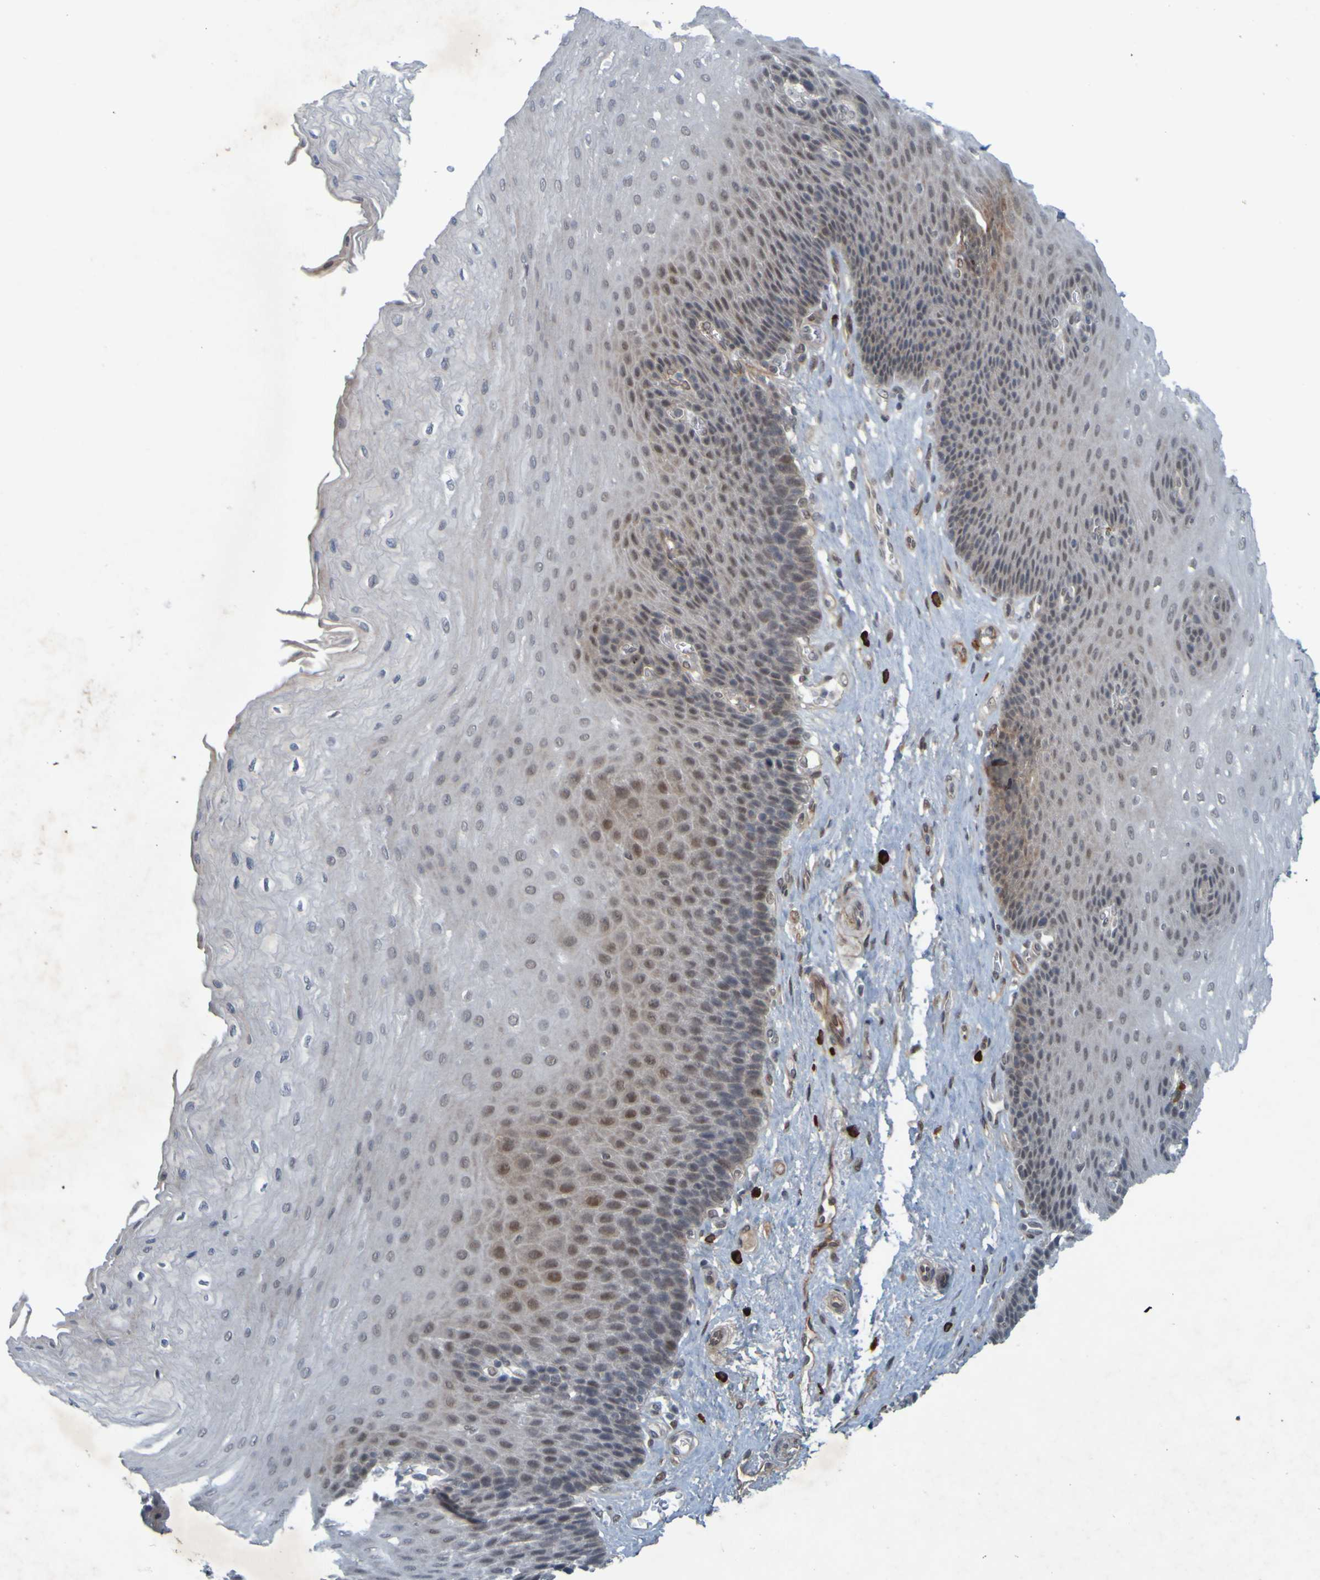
{"staining": {"intensity": "weak", "quantity": "25%-75%", "location": "cytoplasmic/membranous,nuclear"}, "tissue": "esophagus", "cell_type": "Squamous epithelial cells", "image_type": "normal", "snomed": [{"axis": "morphology", "description": "Normal tissue, NOS"}, {"axis": "topography", "description": "Esophagus"}], "caption": "This micrograph demonstrates immunohistochemistry (IHC) staining of benign human esophagus, with low weak cytoplasmic/membranous,nuclear staining in approximately 25%-75% of squamous epithelial cells.", "gene": "MCPH1", "patient": {"sex": "female", "age": 72}}